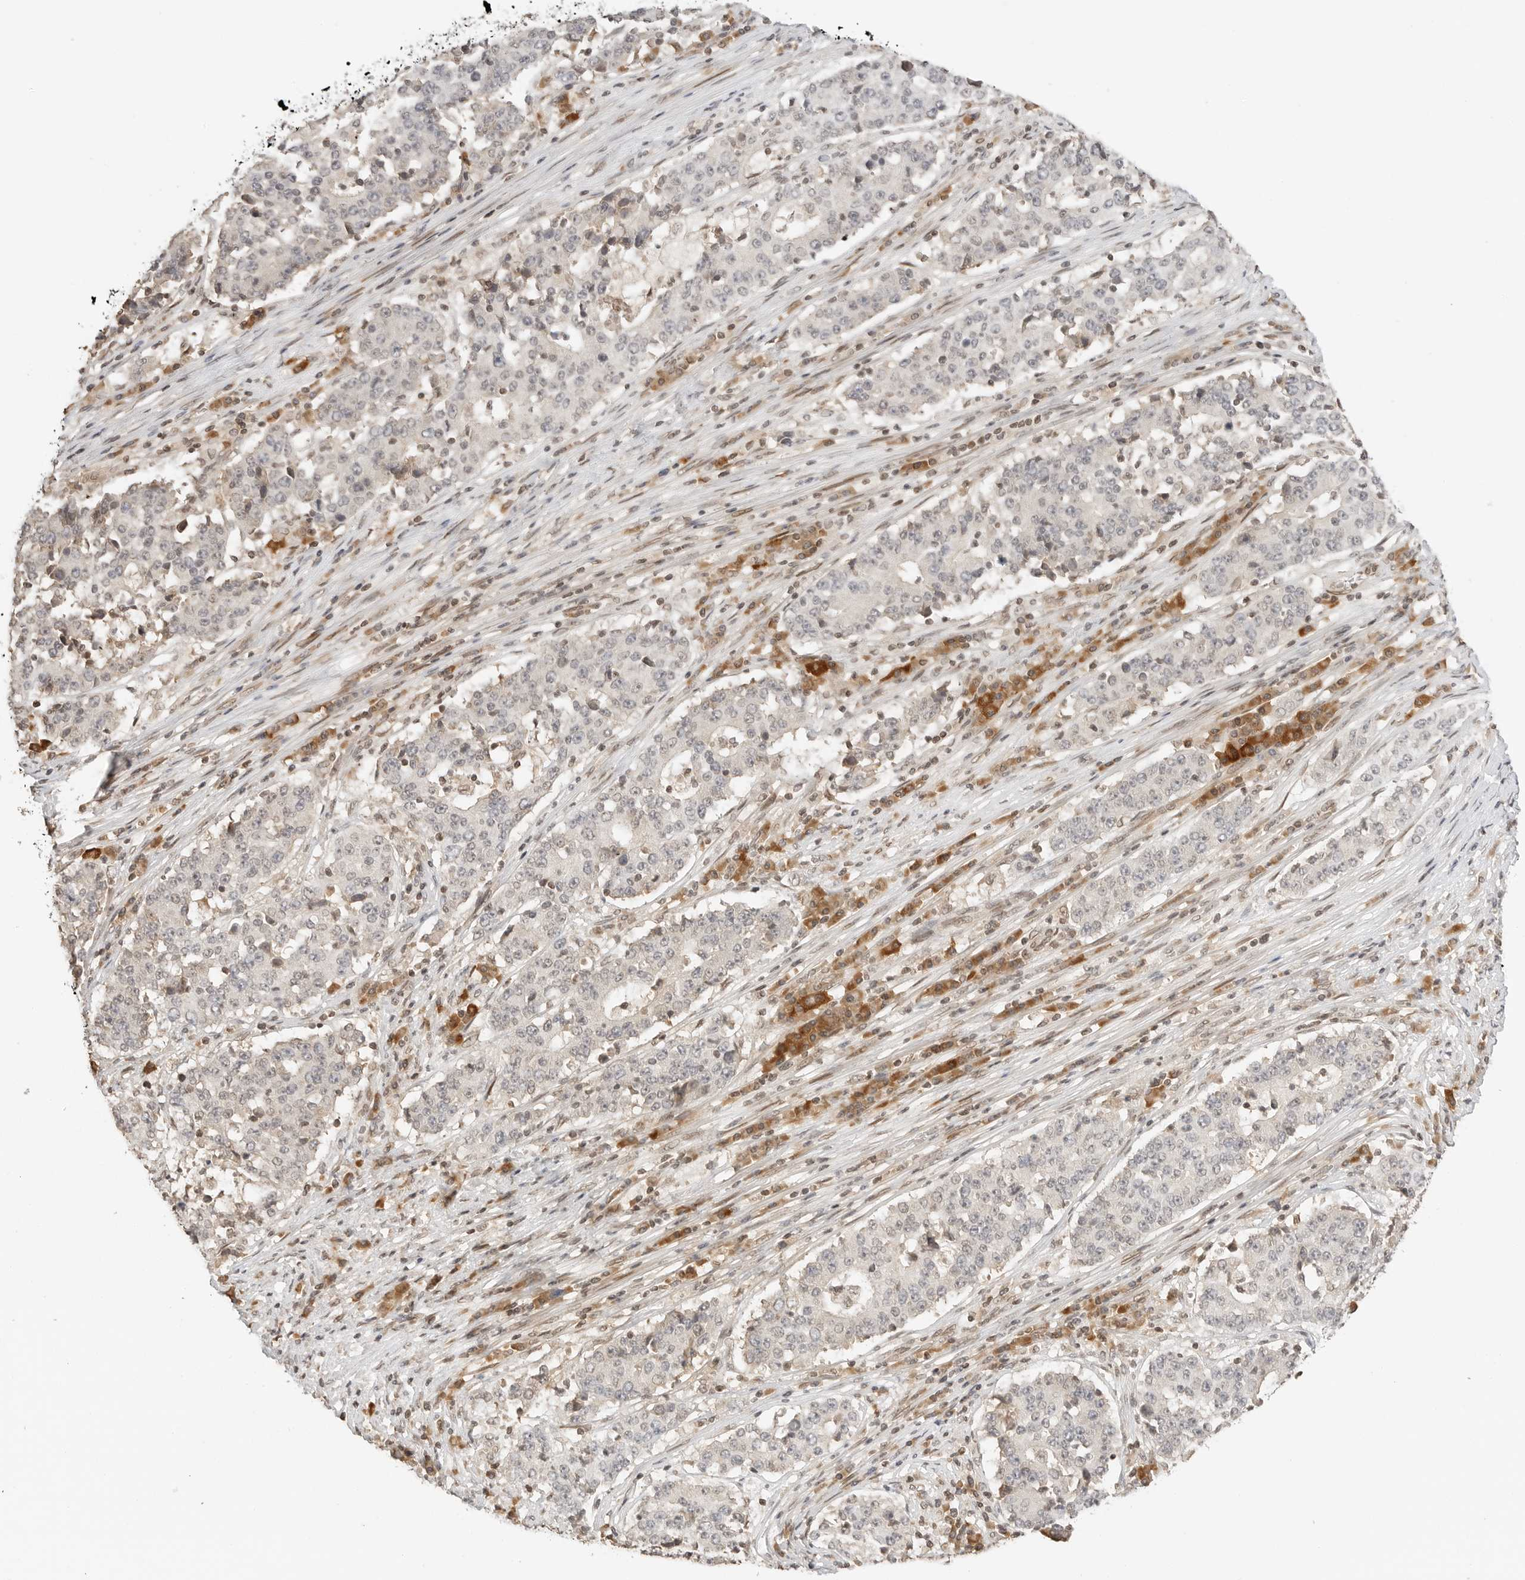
{"staining": {"intensity": "negative", "quantity": "none", "location": "none"}, "tissue": "stomach cancer", "cell_type": "Tumor cells", "image_type": "cancer", "snomed": [{"axis": "morphology", "description": "Adenocarcinoma, NOS"}, {"axis": "topography", "description": "Stomach"}], "caption": "Immunohistochemistry photomicrograph of neoplastic tissue: human stomach cancer (adenocarcinoma) stained with DAB reveals no significant protein staining in tumor cells.", "gene": "POLH", "patient": {"sex": "male", "age": 59}}